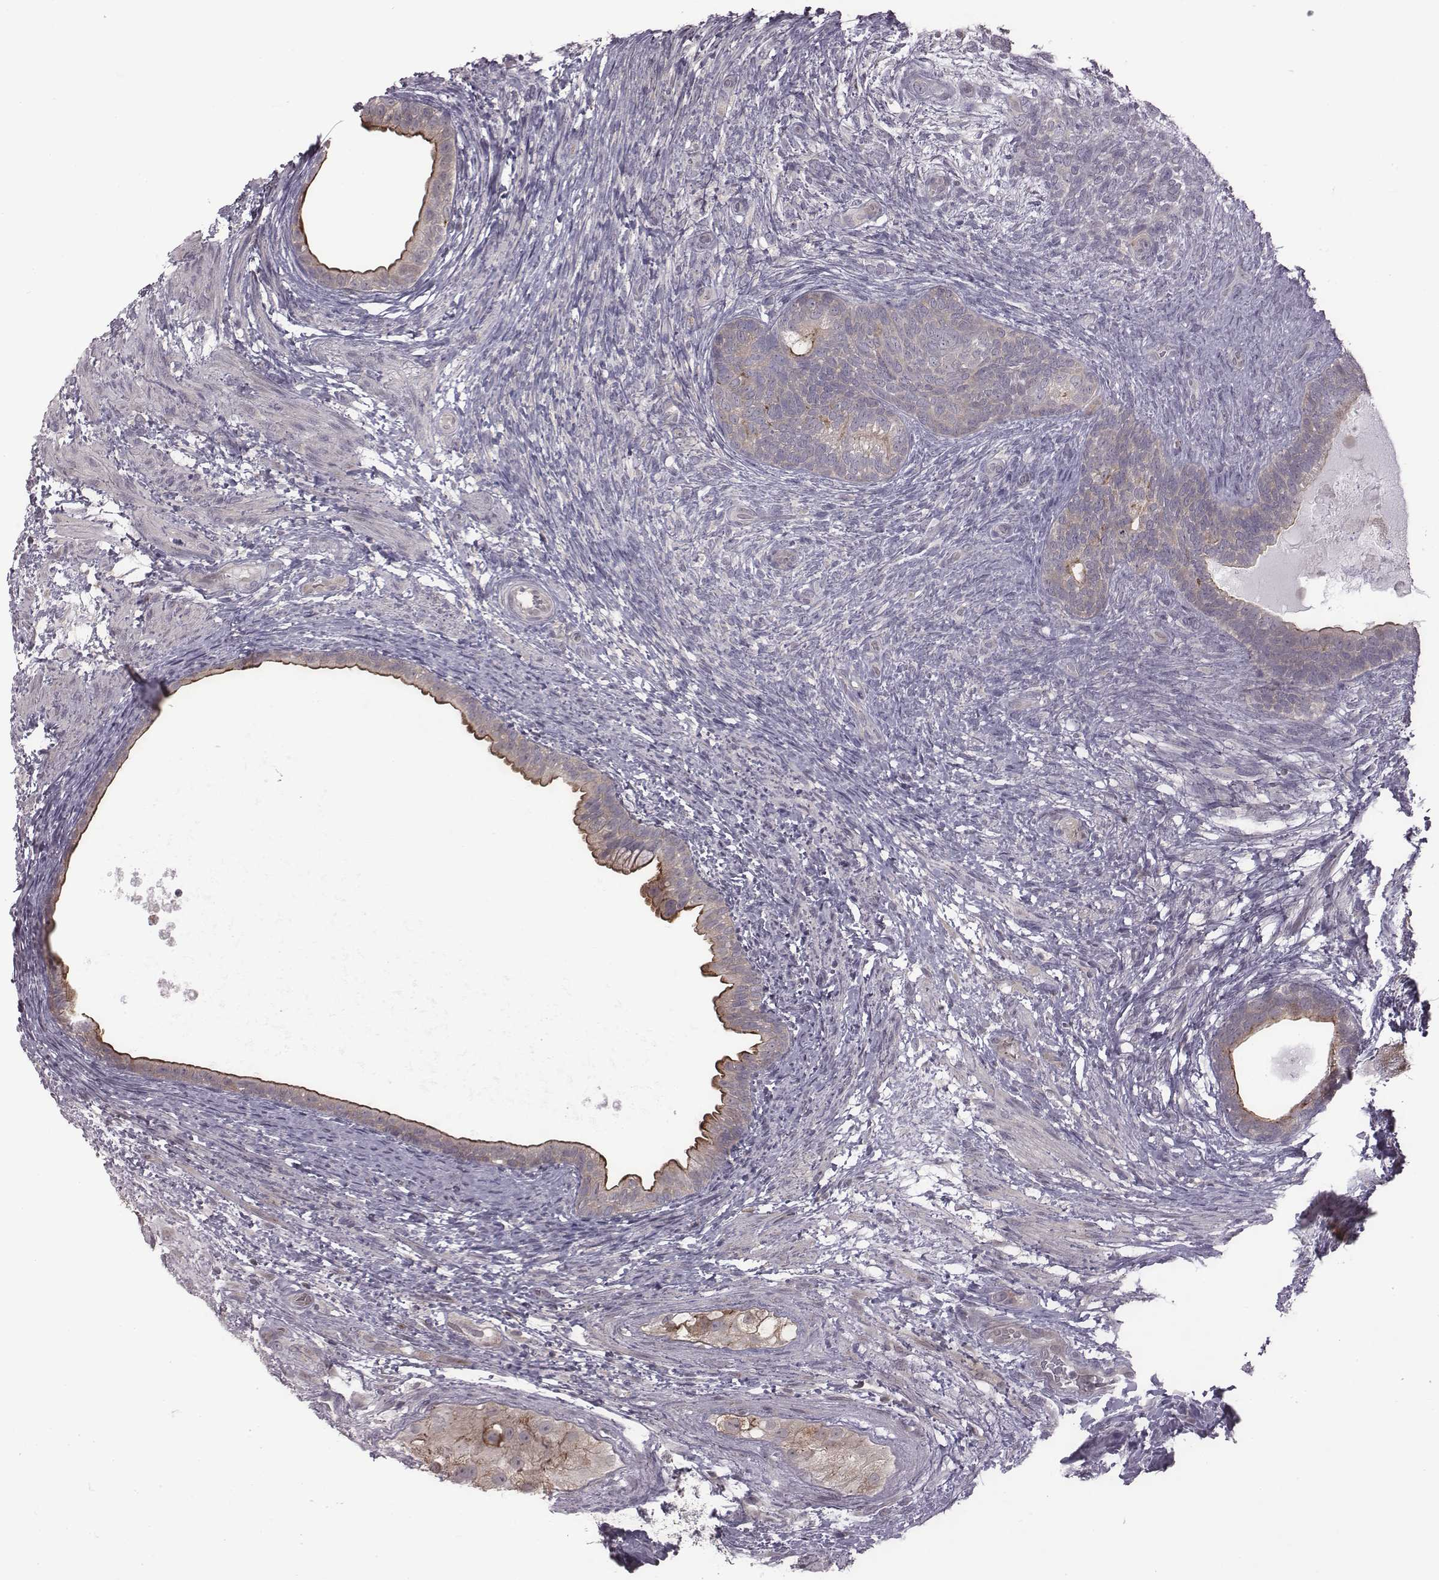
{"staining": {"intensity": "strong", "quantity": "<25%", "location": "cytoplasmic/membranous"}, "tissue": "testis cancer", "cell_type": "Tumor cells", "image_type": "cancer", "snomed": [{"axis": "morphology", "description": "Carcinoma, Embryonal, NOS"}, {"axis": "topography", "description": "Testis"}], "caption": "IHC (DAB) staining of human testis embryonal carcinoma exhibits strong cytoplasmic/membranous protein positivity in about <25% of tumor cells.", "gene": "BICDL1", "patient": {"sex": "male", "age": 24}}